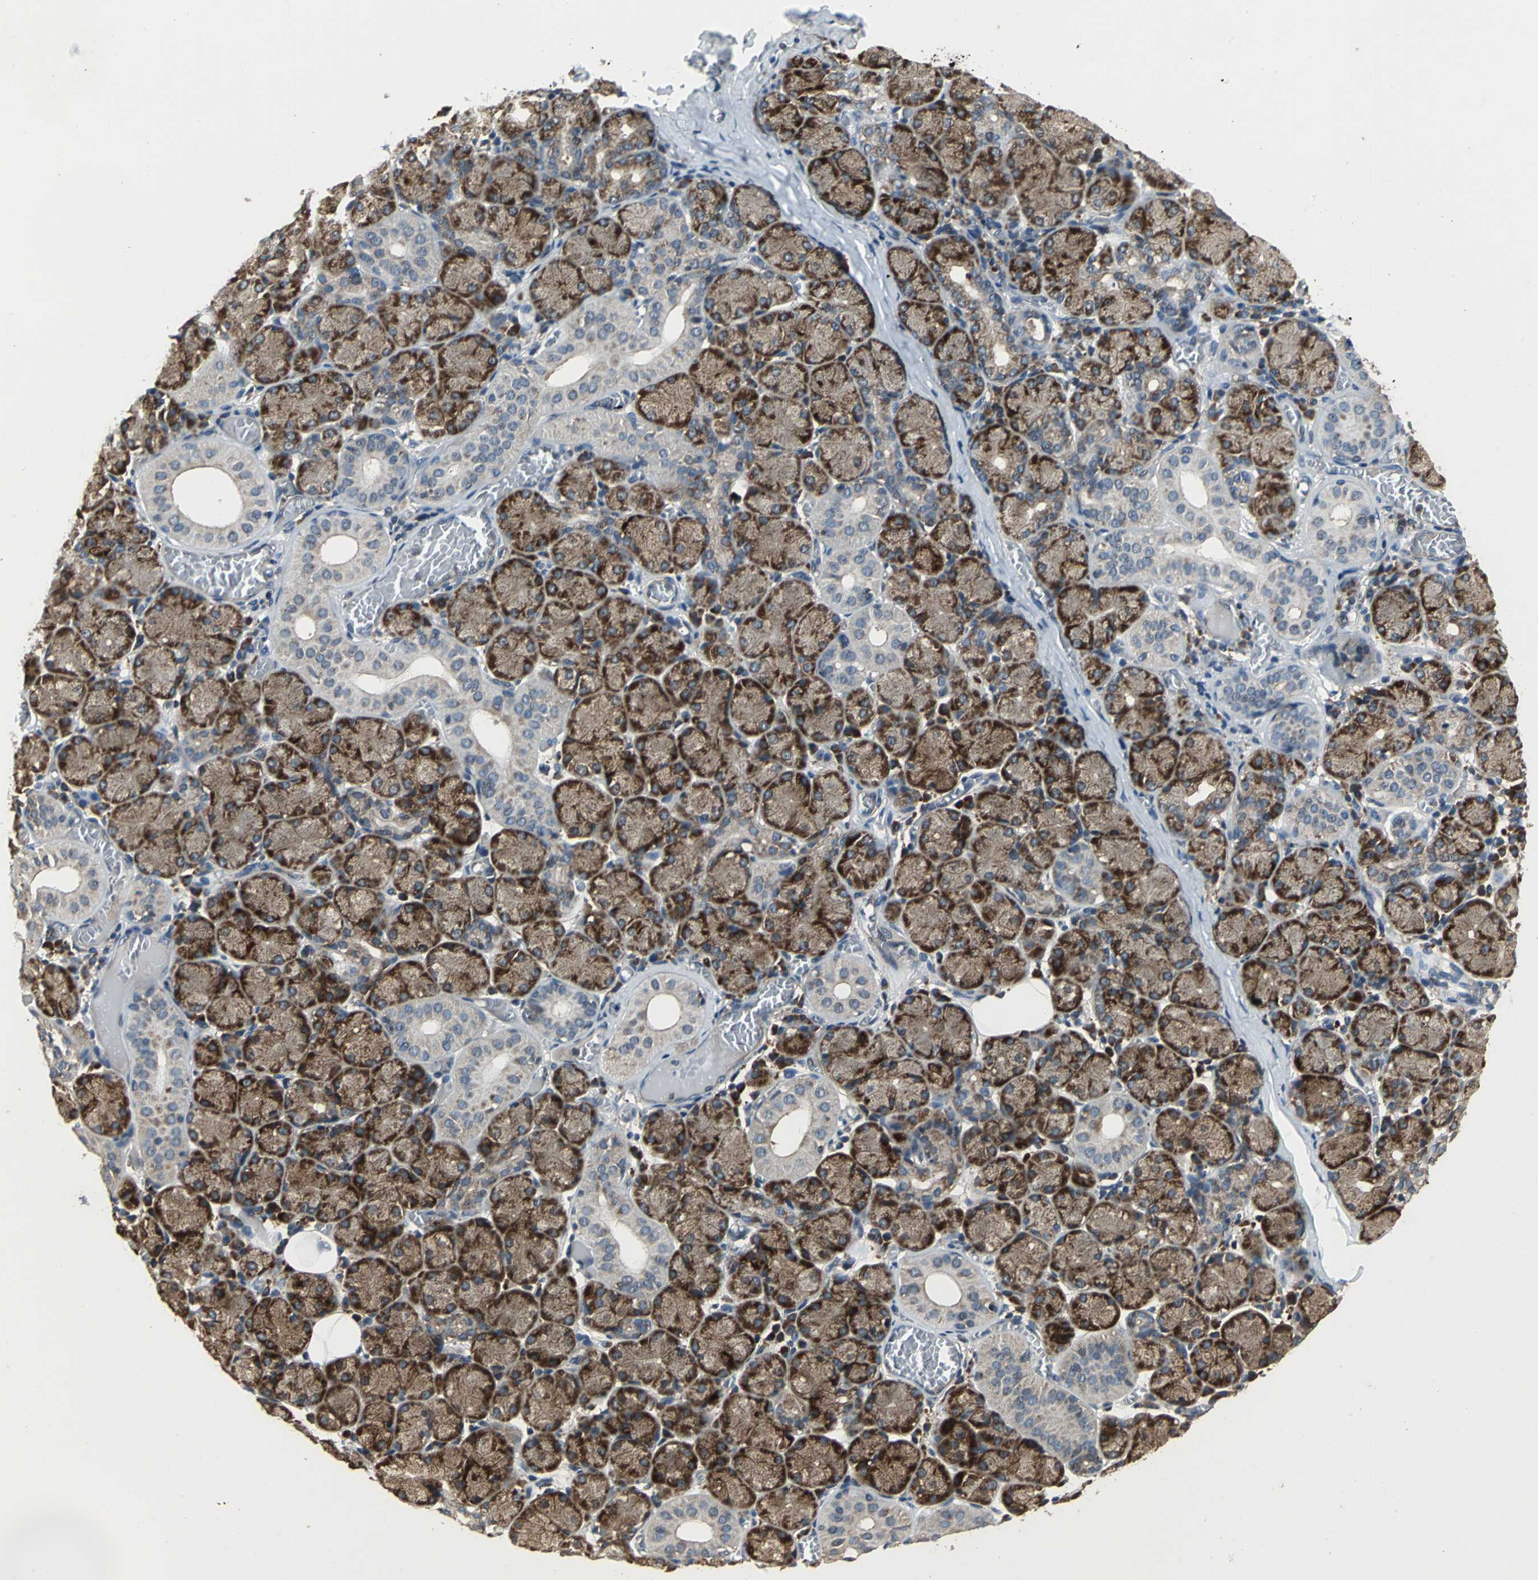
{"staining": {"intensity": "strong", "quantity": ">75%", "location": "cytoplasmic/membranous,nuclear"}, "tissue": "salivary gland", "cell_type": "Glandular cells", "image_type": "normal", "snomed": [{"axis": "morphology", "description": "Normal tissue, NOS"}, {"axis": "topography", "description": "Salivary gland"}], "caption": "Strong cytoplasmic/membranous,nuclear staining for a protein is seen in approximately >75% of glandular cells of benign salivary gland using immunohistochemistry.", "gene": "EIF2B2", "patient": {"sex": "female", "age": 24}}